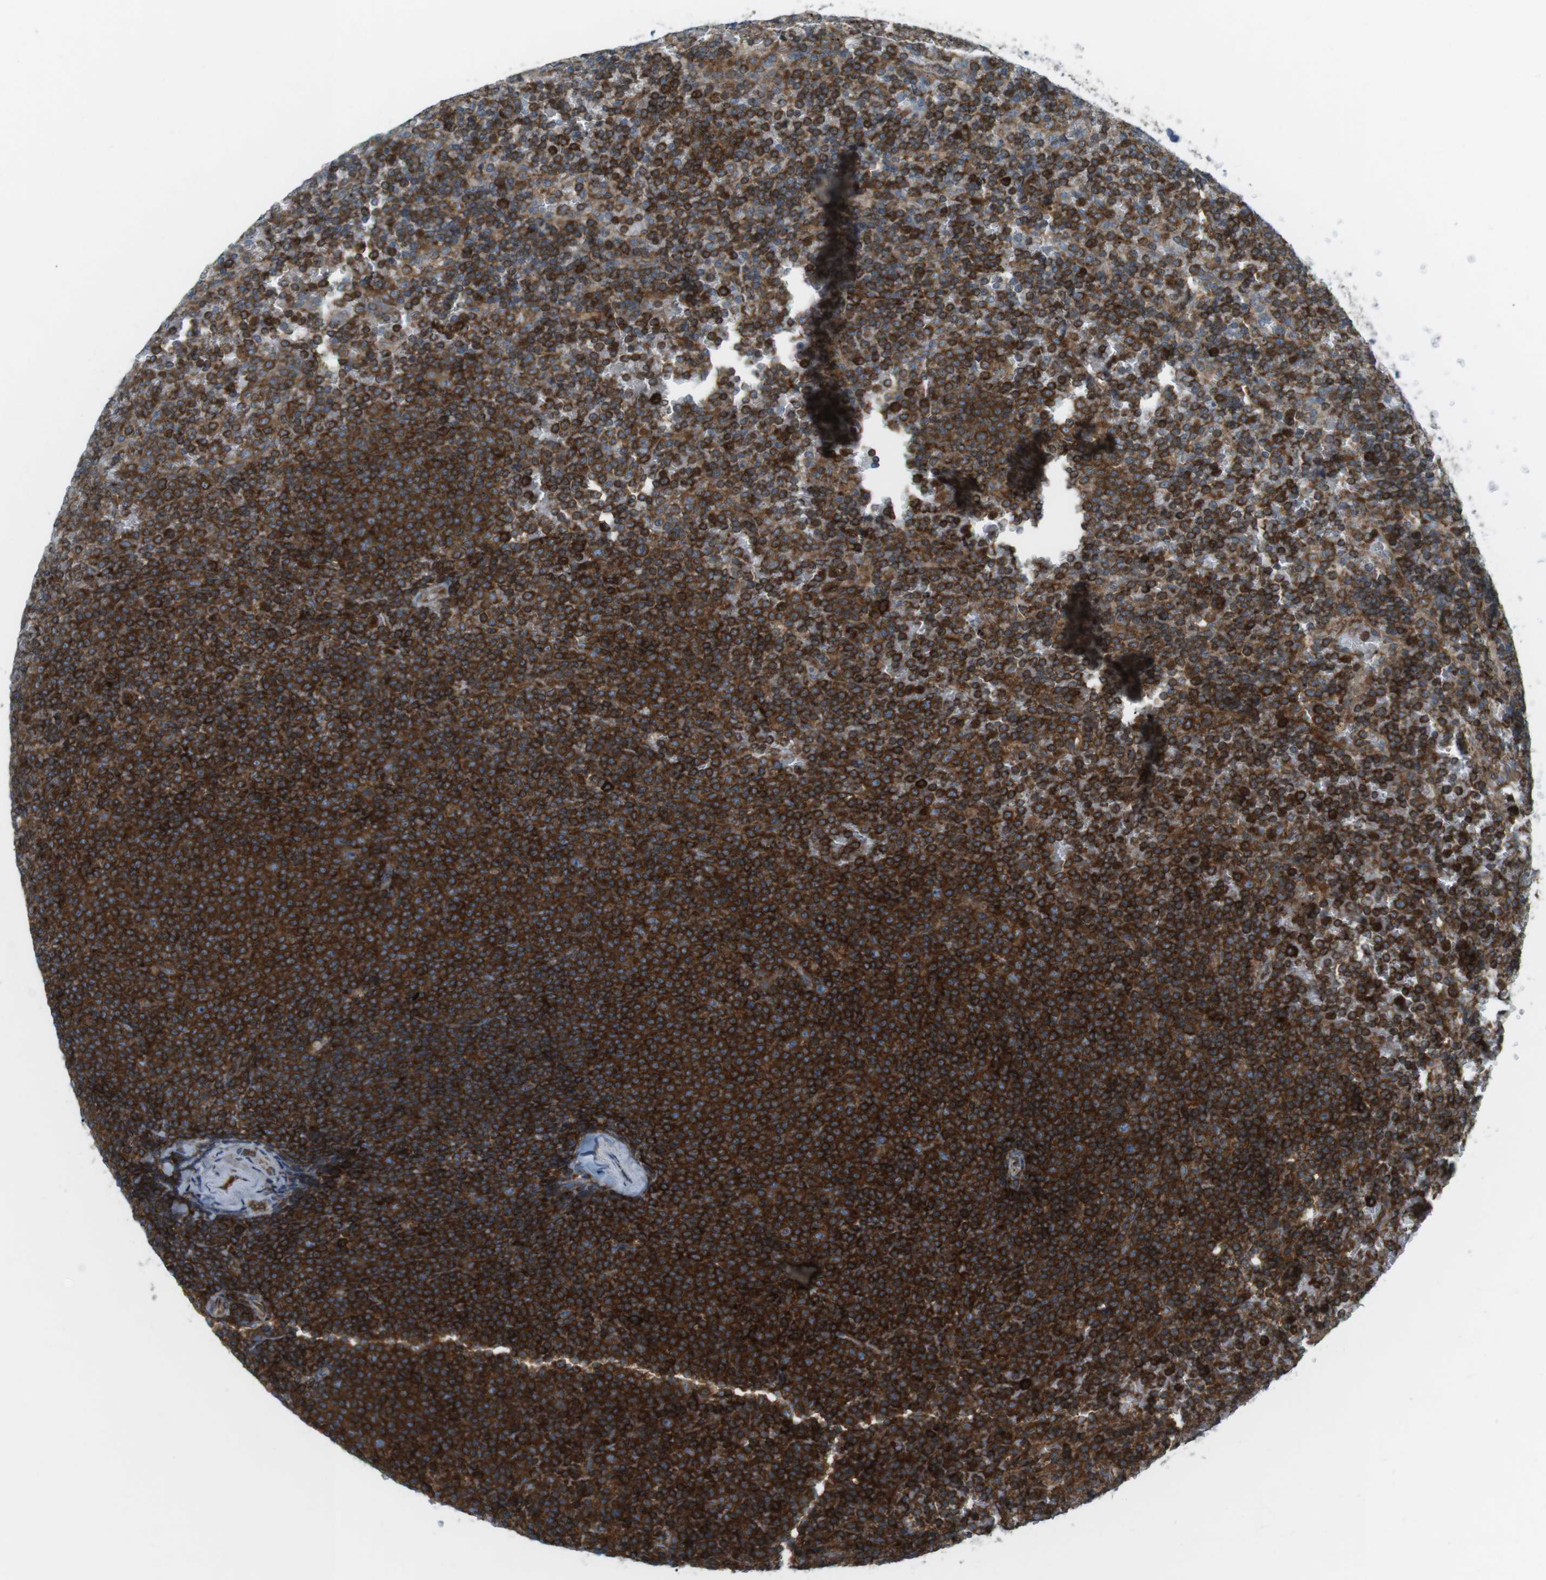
{"staining": {"intensity": "strong", "quantity": ">75%", "location": "cytoplasmic/membranous"}, "tissue": "lymphoma", "cell_type": "Tumor cells", "image_type": "cancer", "snomed": [{"axis": "morphology", "description": "Malignant lymphoma, non-Hodgkin's type, Low grade"}, {"axis": "topography", "description": "Spleen"}], "caption": "Strong cytoplasmic/membranous protein expression is appreciated in approximately >75% of tumor cells in malignant lymphoma, non-Hodgkin's type (low-grade). (brown staining indicates protein expression, while blue staining denotes nuclei).", "gene": "FLII", "patient": {"sex": "female", "age": 77}}